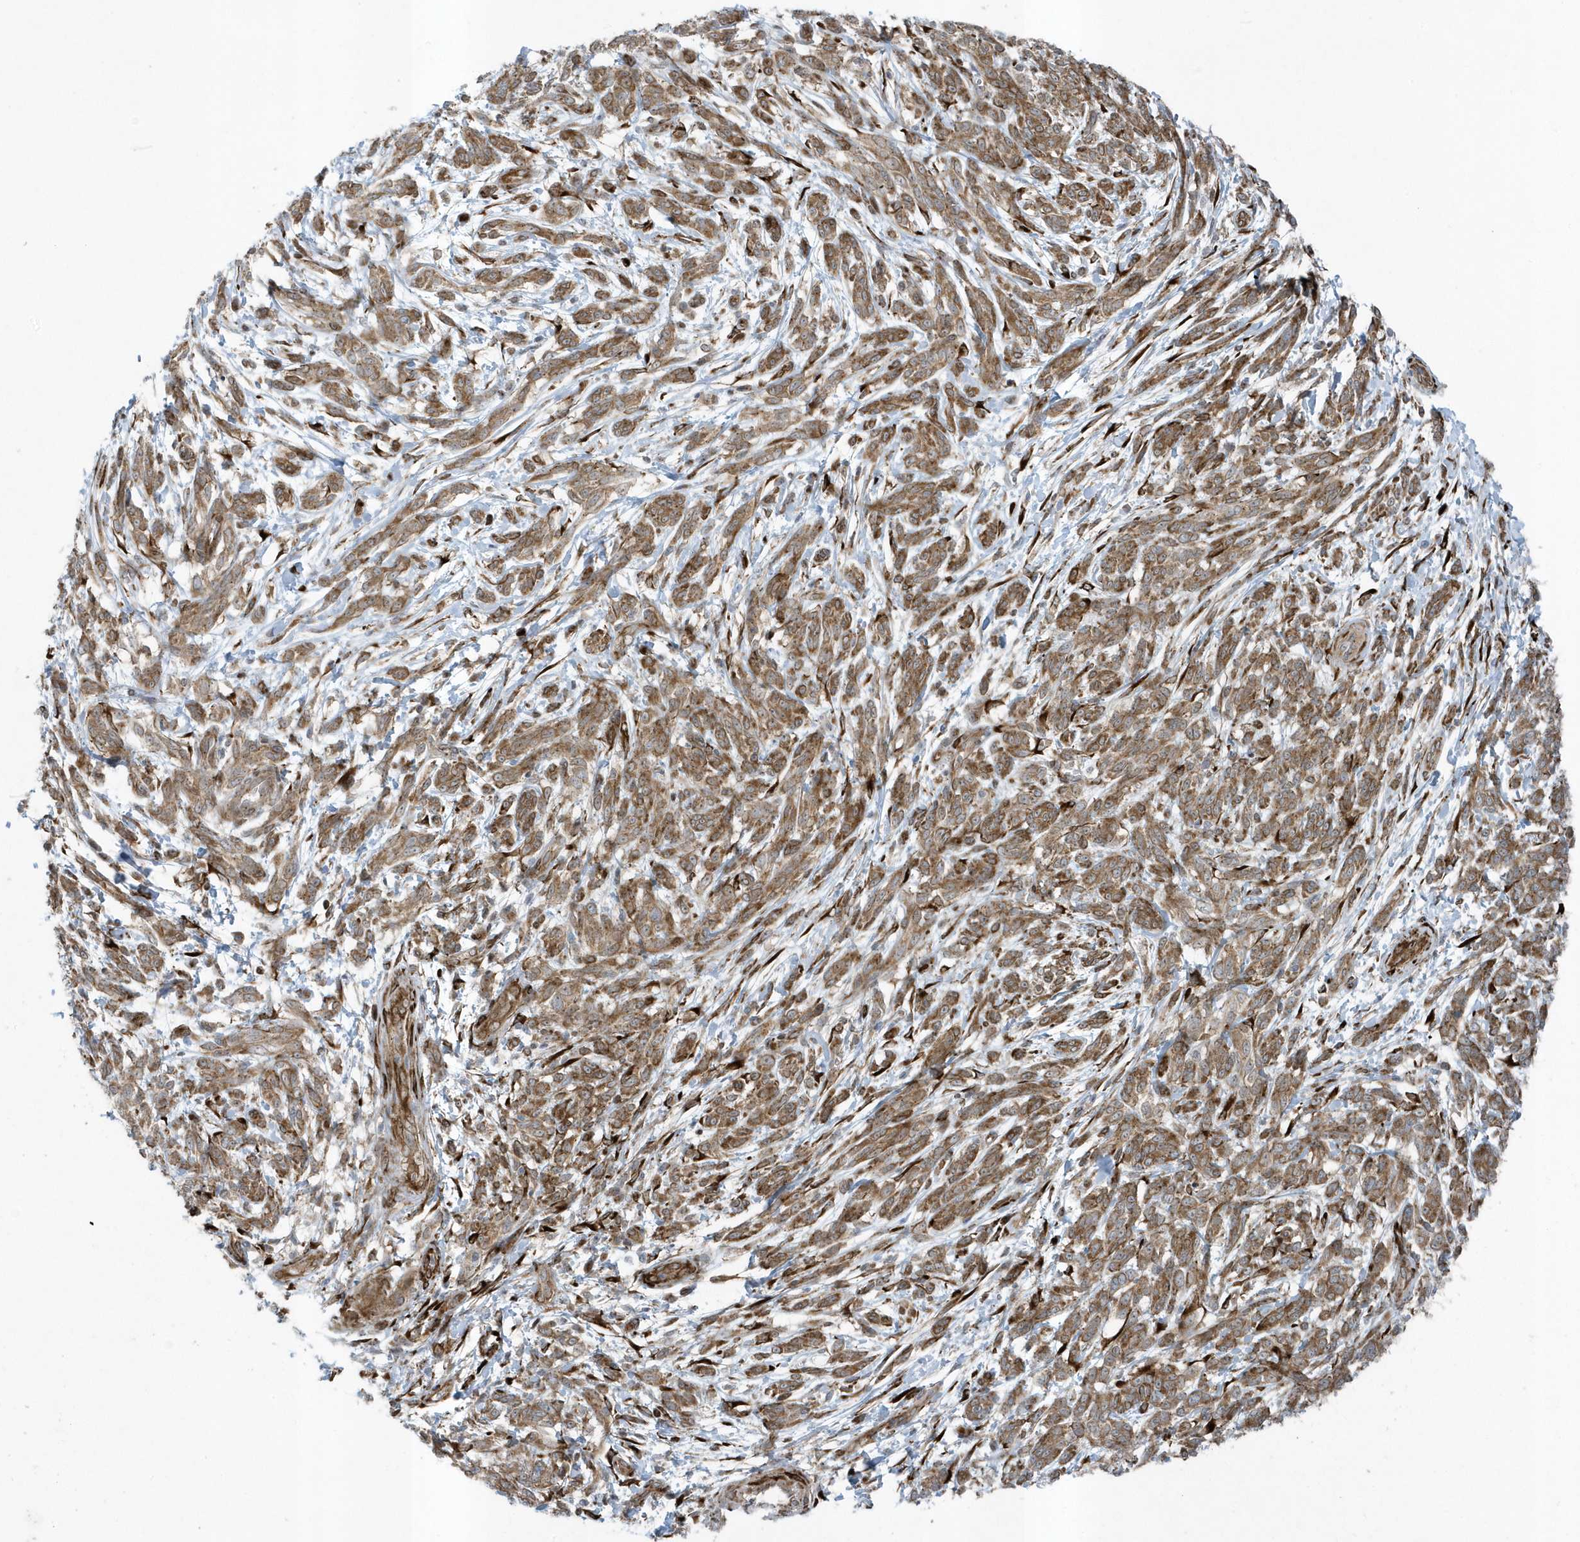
{"staining": {"intensity": "moderate", "quantity": ">75%", "location": "cytoplasmic/membranous"}, "tissue": "melanoma", "cell_type": "Tumor cells", "image_type": "cancer", "snomed": [{"axis": "morphology", "description": "Malignant melanoma, NOS"}, {"axis": "topography", "description": "Skin"}], "caption": "IHC of melanoma reveals medium levels of moderate cytoplasmic/membranous staining in approximately >75% of tumor cells.", "gene": "FAM98A", "patient": {"sex": "male", "age": 49}}